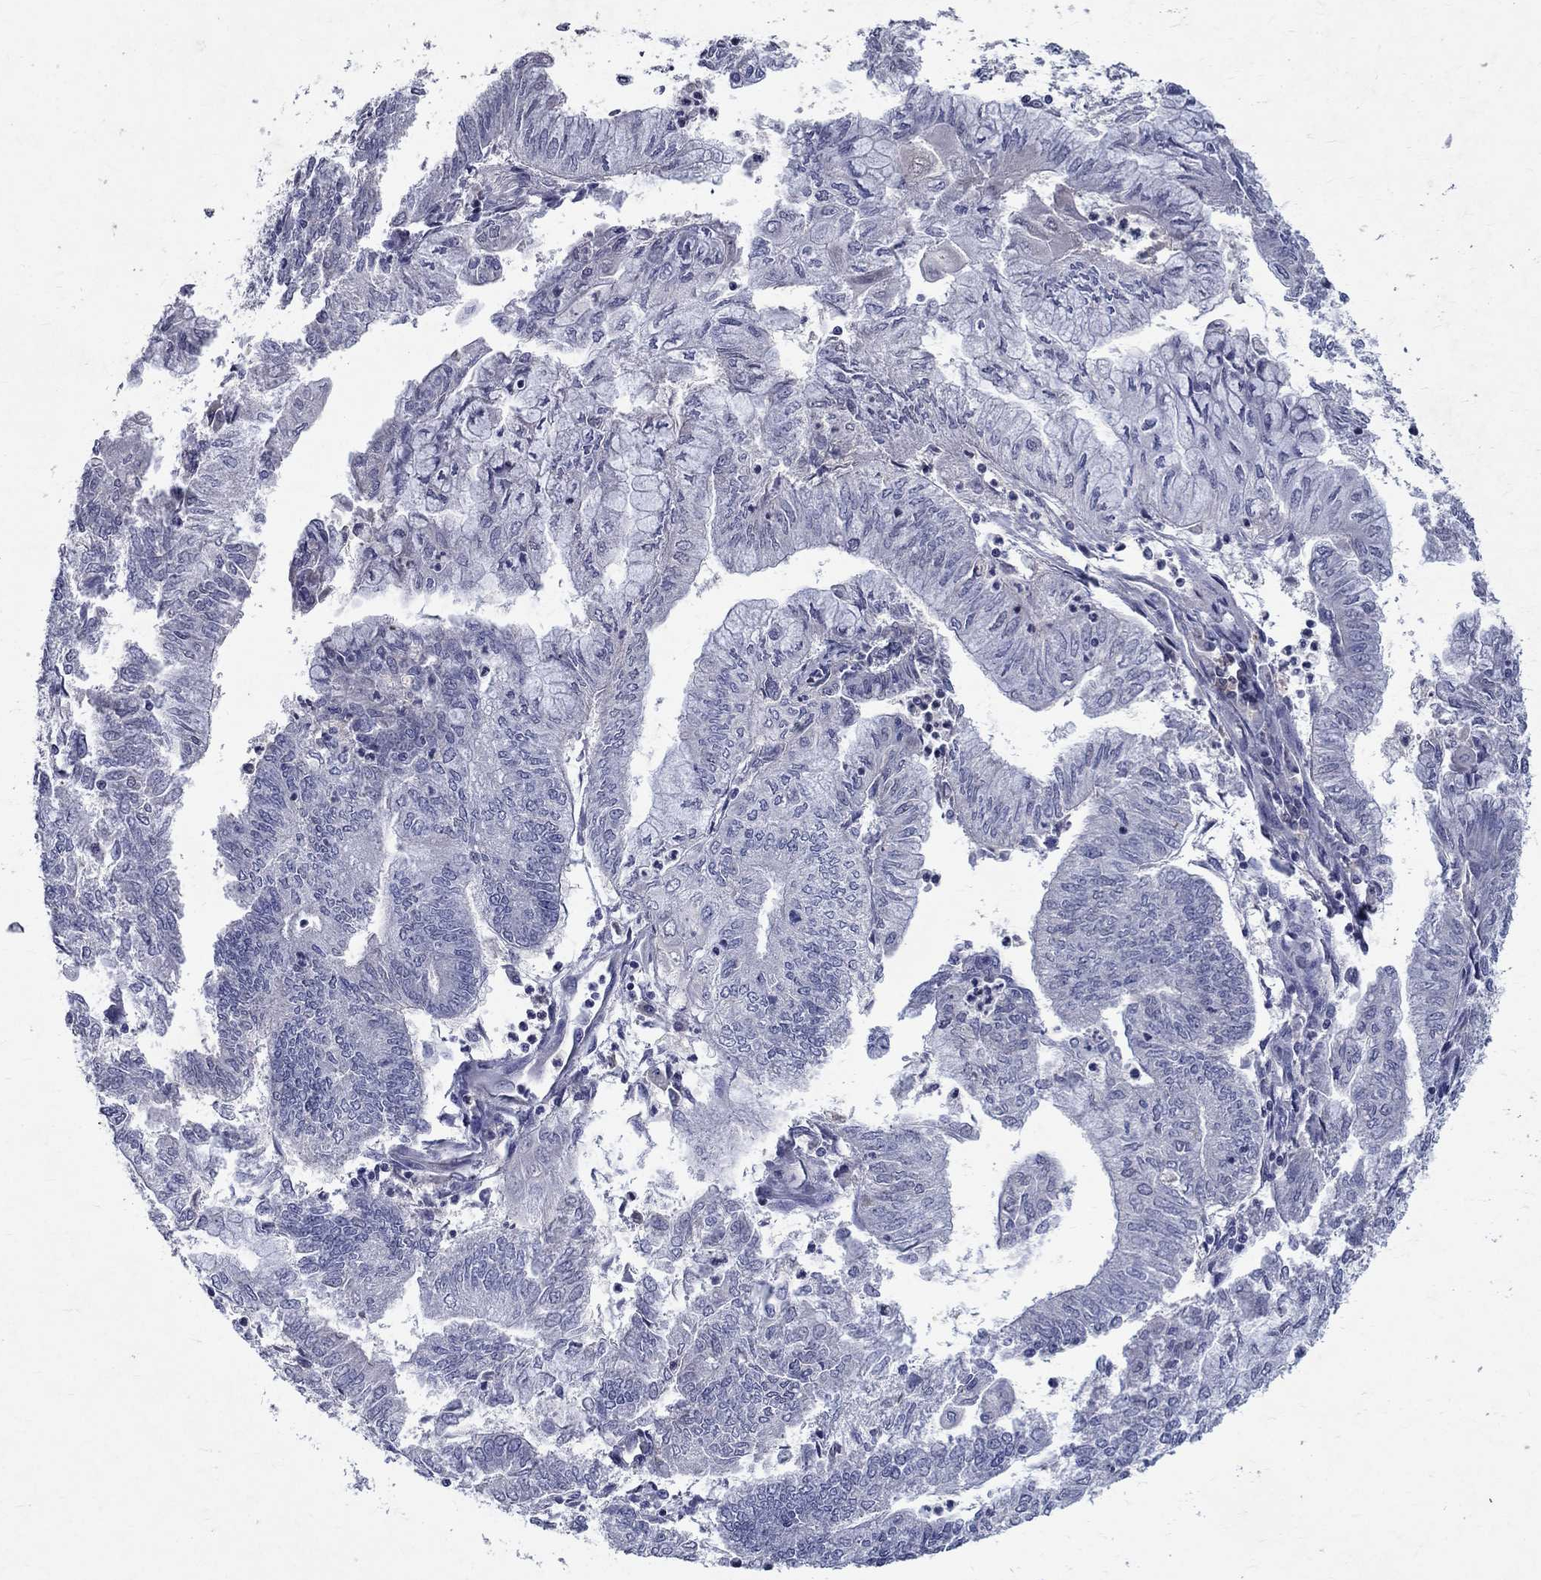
{"staining": {"intensity": "negative", "quantity": "none", "location": "none"}, "tissue": "endometrial cancer", "cell_type": "Tumor cells", "image_type": "cancer", "snomed": [{"axis": "morphology", "description": "Adenocarcinoma, NOS"}, {"axis": "topography", "description": "Endometrium"}], "caption": "Immunohistochemistry of human adenocarcinoma (endometrial) displays no expression in tumor cells.", "gene": "SLC4A10", "patient": {"sex": "female", "age": 59}}